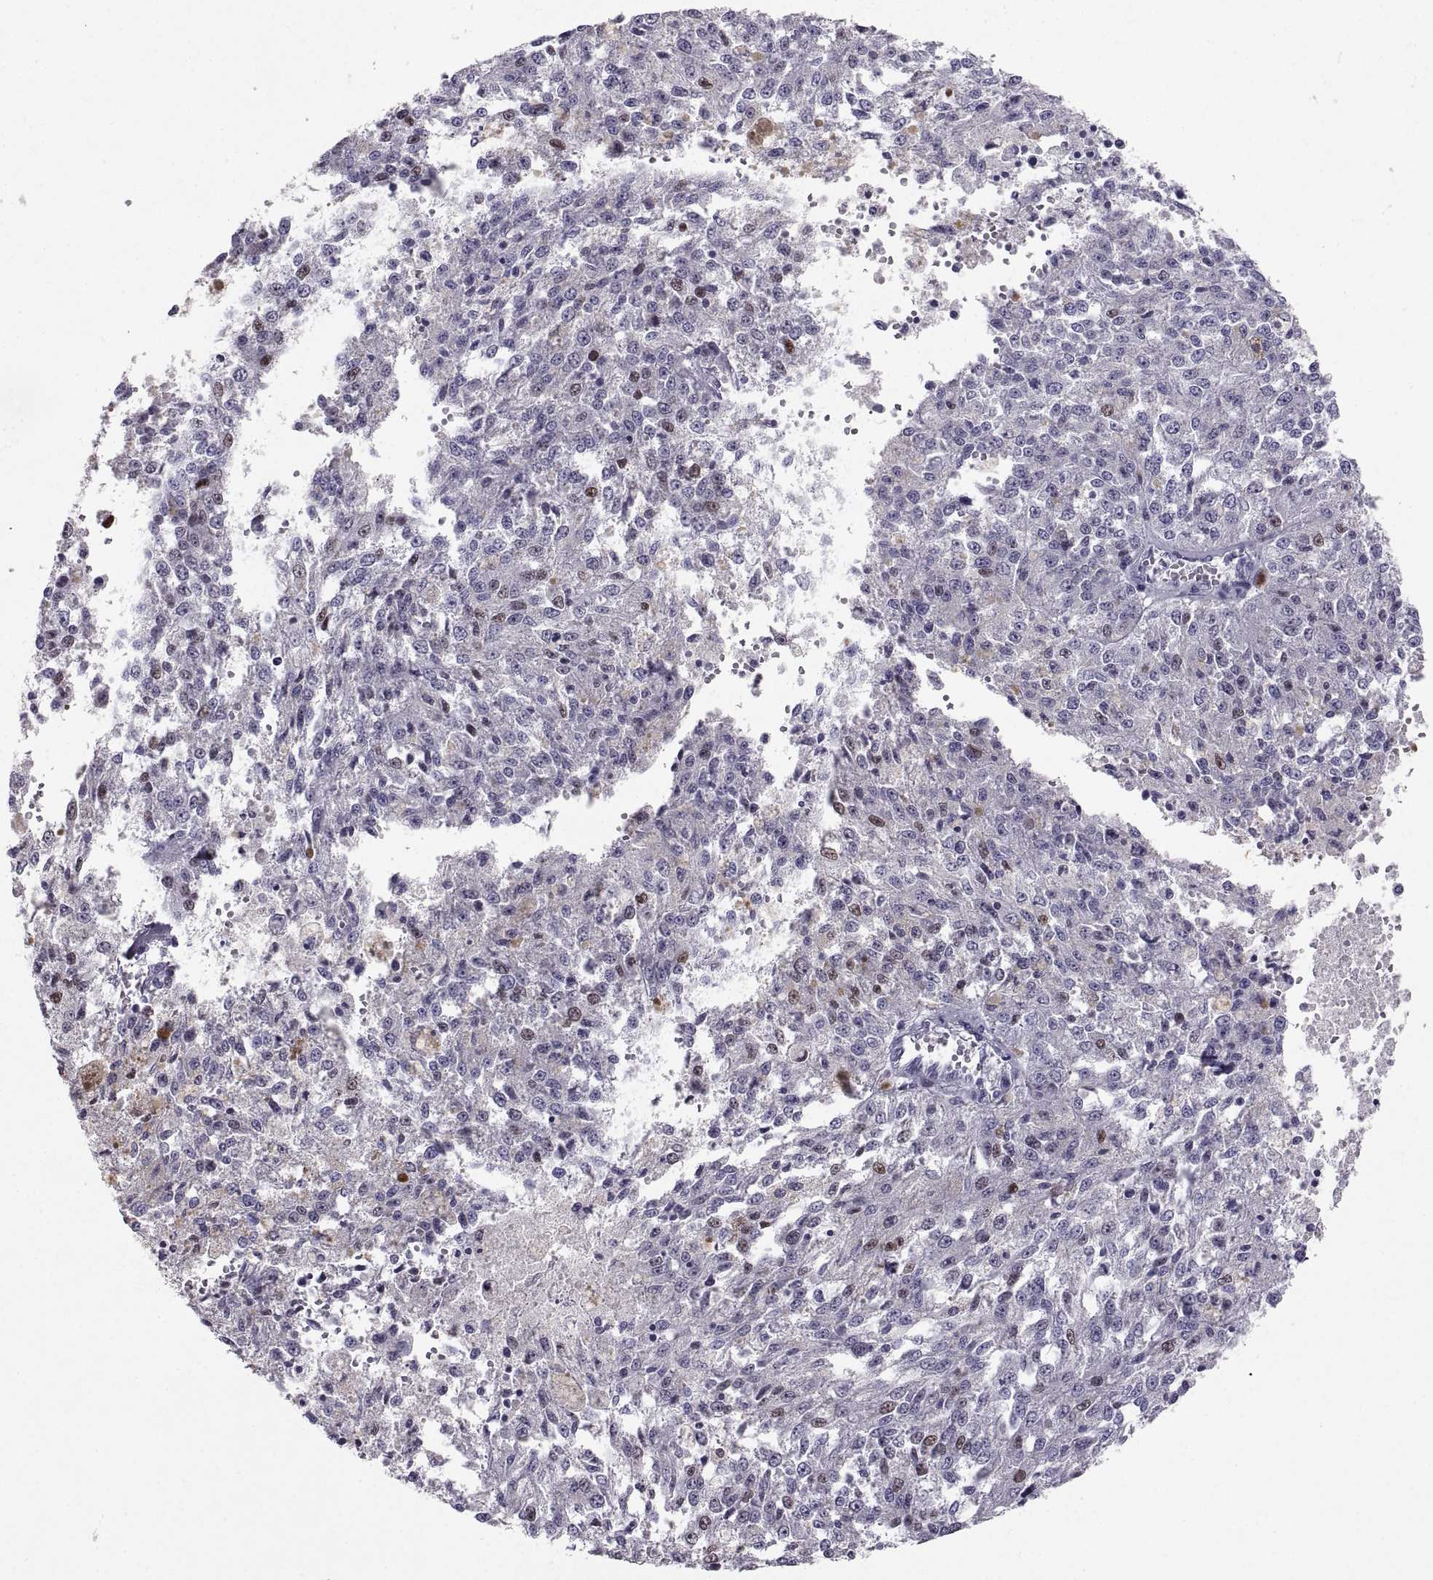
{"staining": {"intensity": "moderate", "quantity": "<25%", "location": "nuclear"}, "tissue": "melanoma", "cell_type": "Tumor cells", "image_type": "cancer", "snomed": [{"axis": "morphology", "description": "Malignant melanoma, Metastatic site"}, {"axis": "topography", "description": "Lymph node"}], "caption": "Tumor cells exhibit low levels of moderate nuclear positivity in approximately <25% of cells in human malignant melanoma (metastatic site). The staining is performed using DAB brown chromogen to label protein expression. The nuclei are counter-stained blue using hematoxylin.", "gene": "SOX21", "patient": {"sex": "female", "age": 64}}